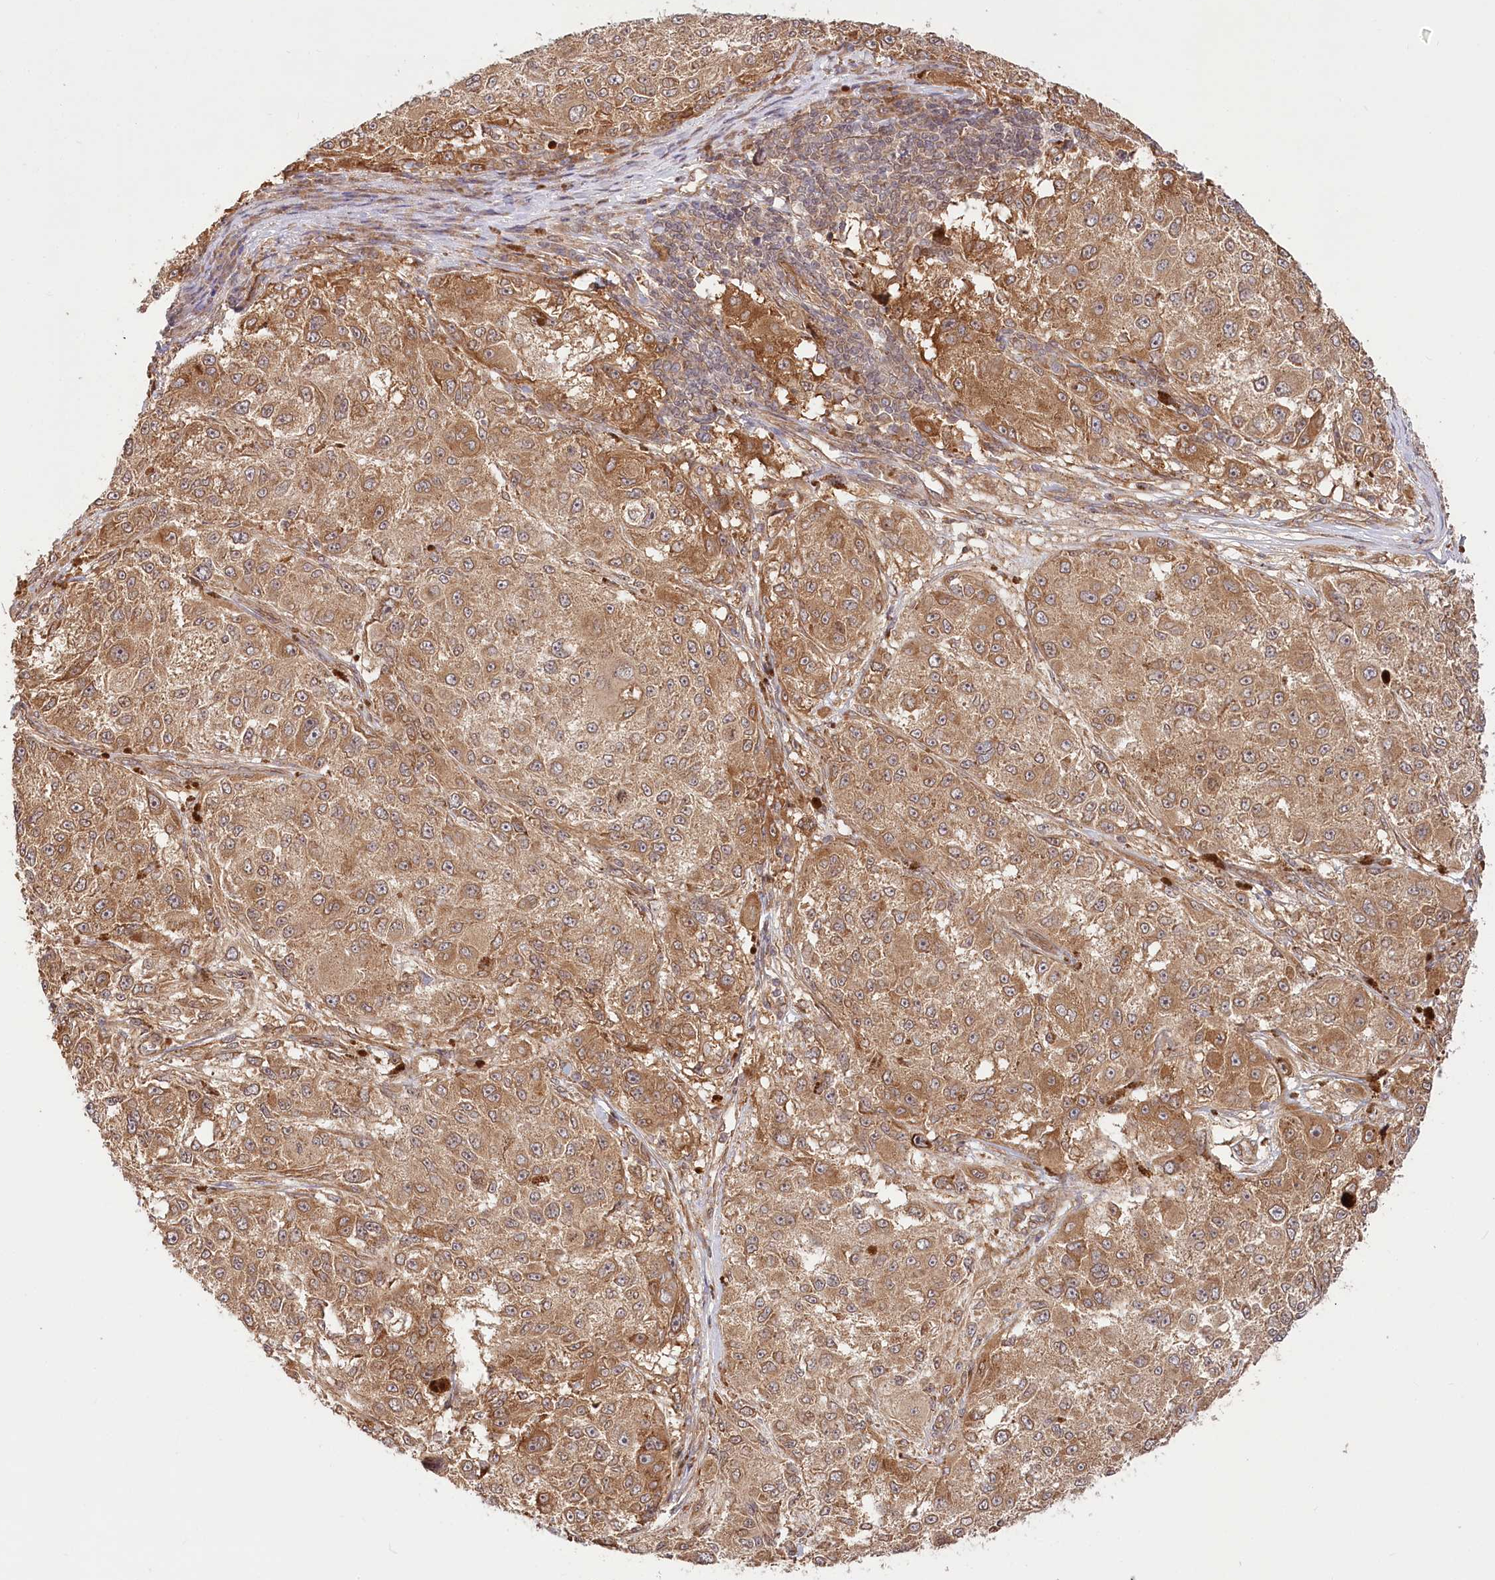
{"staining": {"intensity": "moderate", "quantity": ">75%", "location": "cytoplasmic/membranous"}, "tissue": "melanoma", "cell_type": "Tumor cells", "image_type": "cancer", "snomed": [{"axis": "morphology", "description": "Necrosis, NOS"}, {"axis": "morphology", "description": "Malignant melanoma, NOS"}, {"axis": "topography", "description": "Skin"}], "caption": "Immunohistochemistry (IHC) of malignant melanoma shows medium levels of moderate cytoplasmic/membranous positivity in approximately >75% of tumor cells.", "gene": "CEP70", "patient": {"sex": "female", "age": 87}}